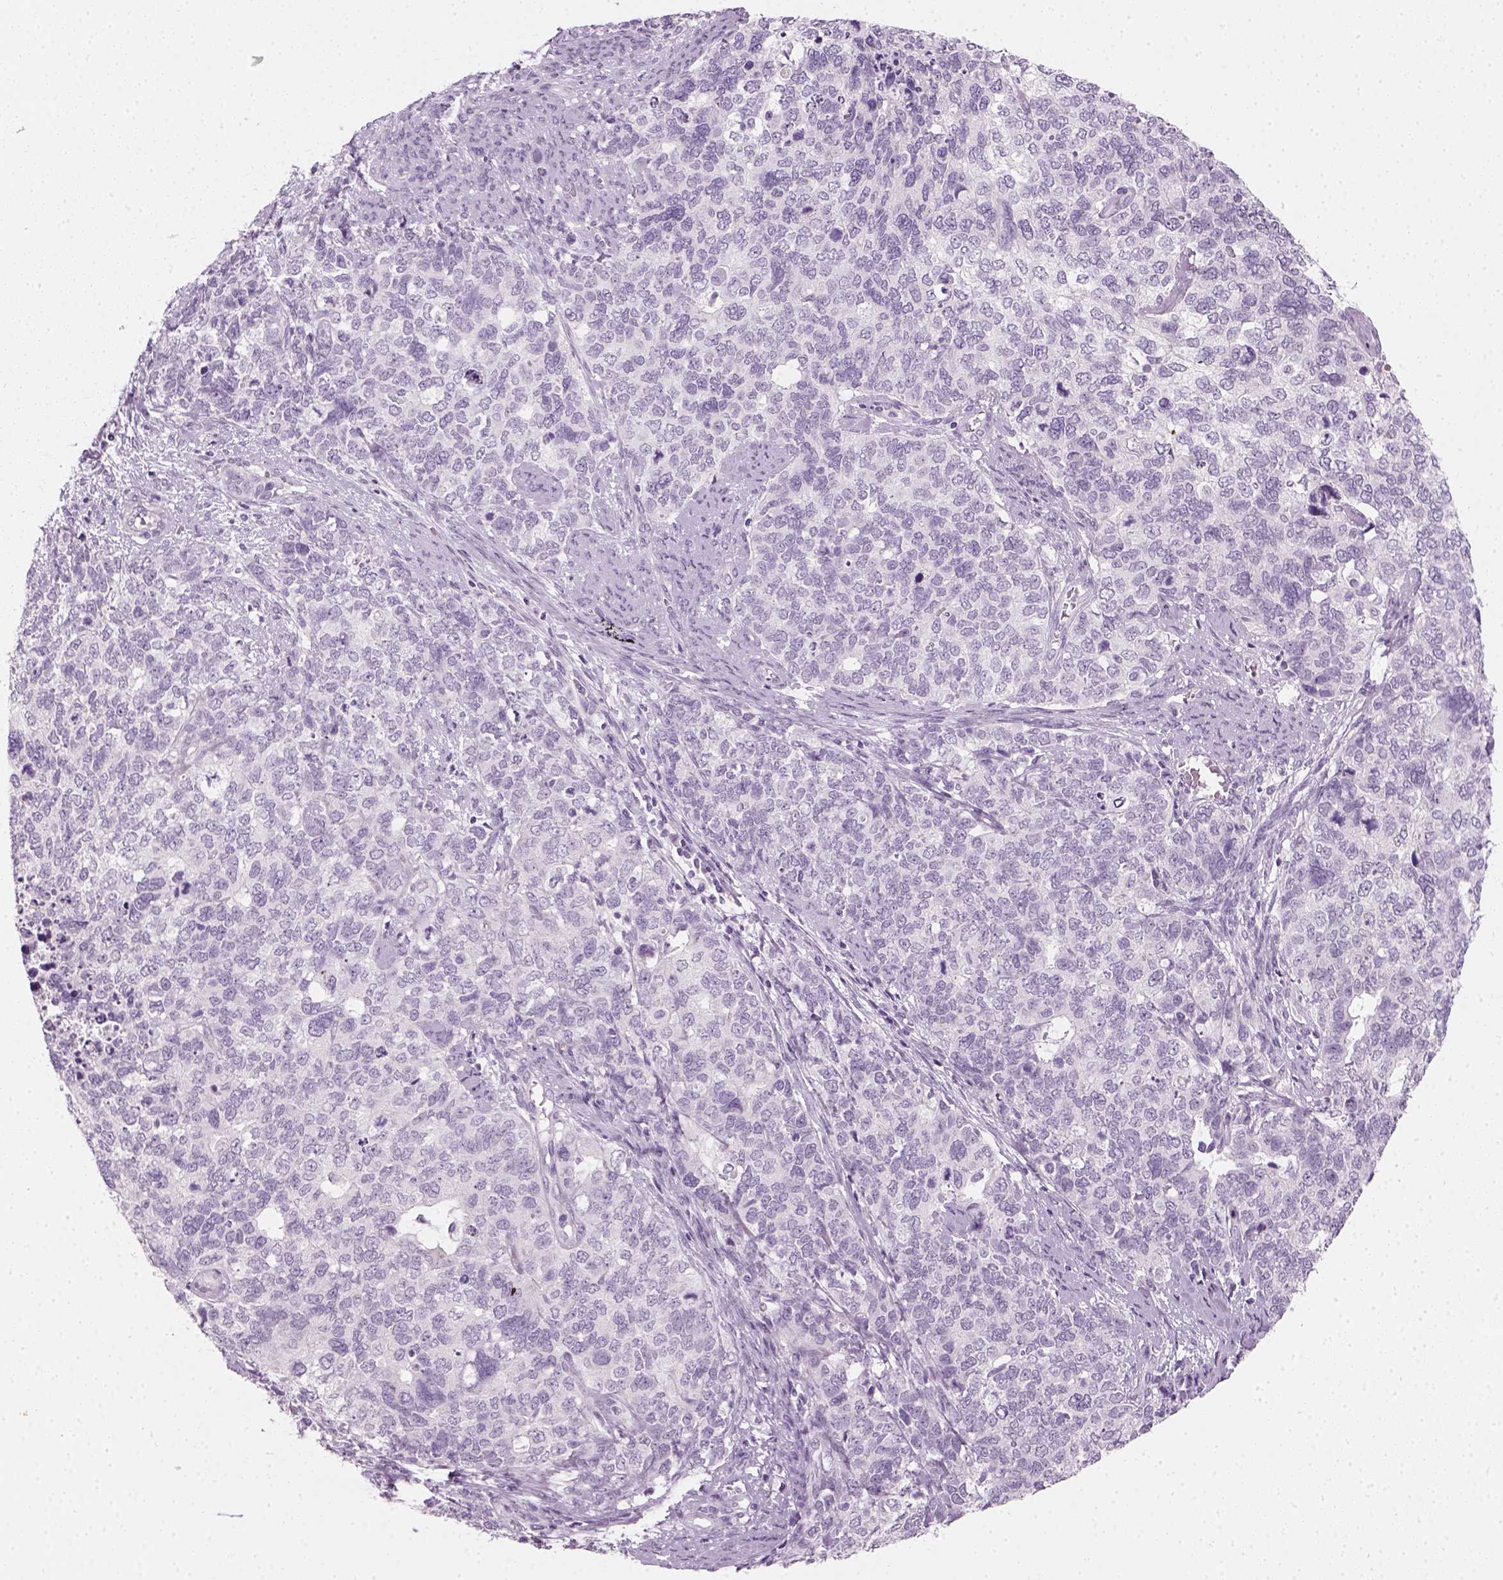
{"staining": {"intensity": "negative", "quantity": "none", "location": "none"}, "tissue": "cervical cancer", "cell_type": "Tumor cells", "image_type": "cancer", "snomed": [{"axis": "morphology", "description": "Squamous cell carcinoma, NOS"}, {"axis": "topography", "description": "Cervix"}], "caption": "Tumor cells are negative for brown protein staining in cervical squamous cell carcinoma.", "gene": "TH", "patient": {"sex": "female", "age": 63}}